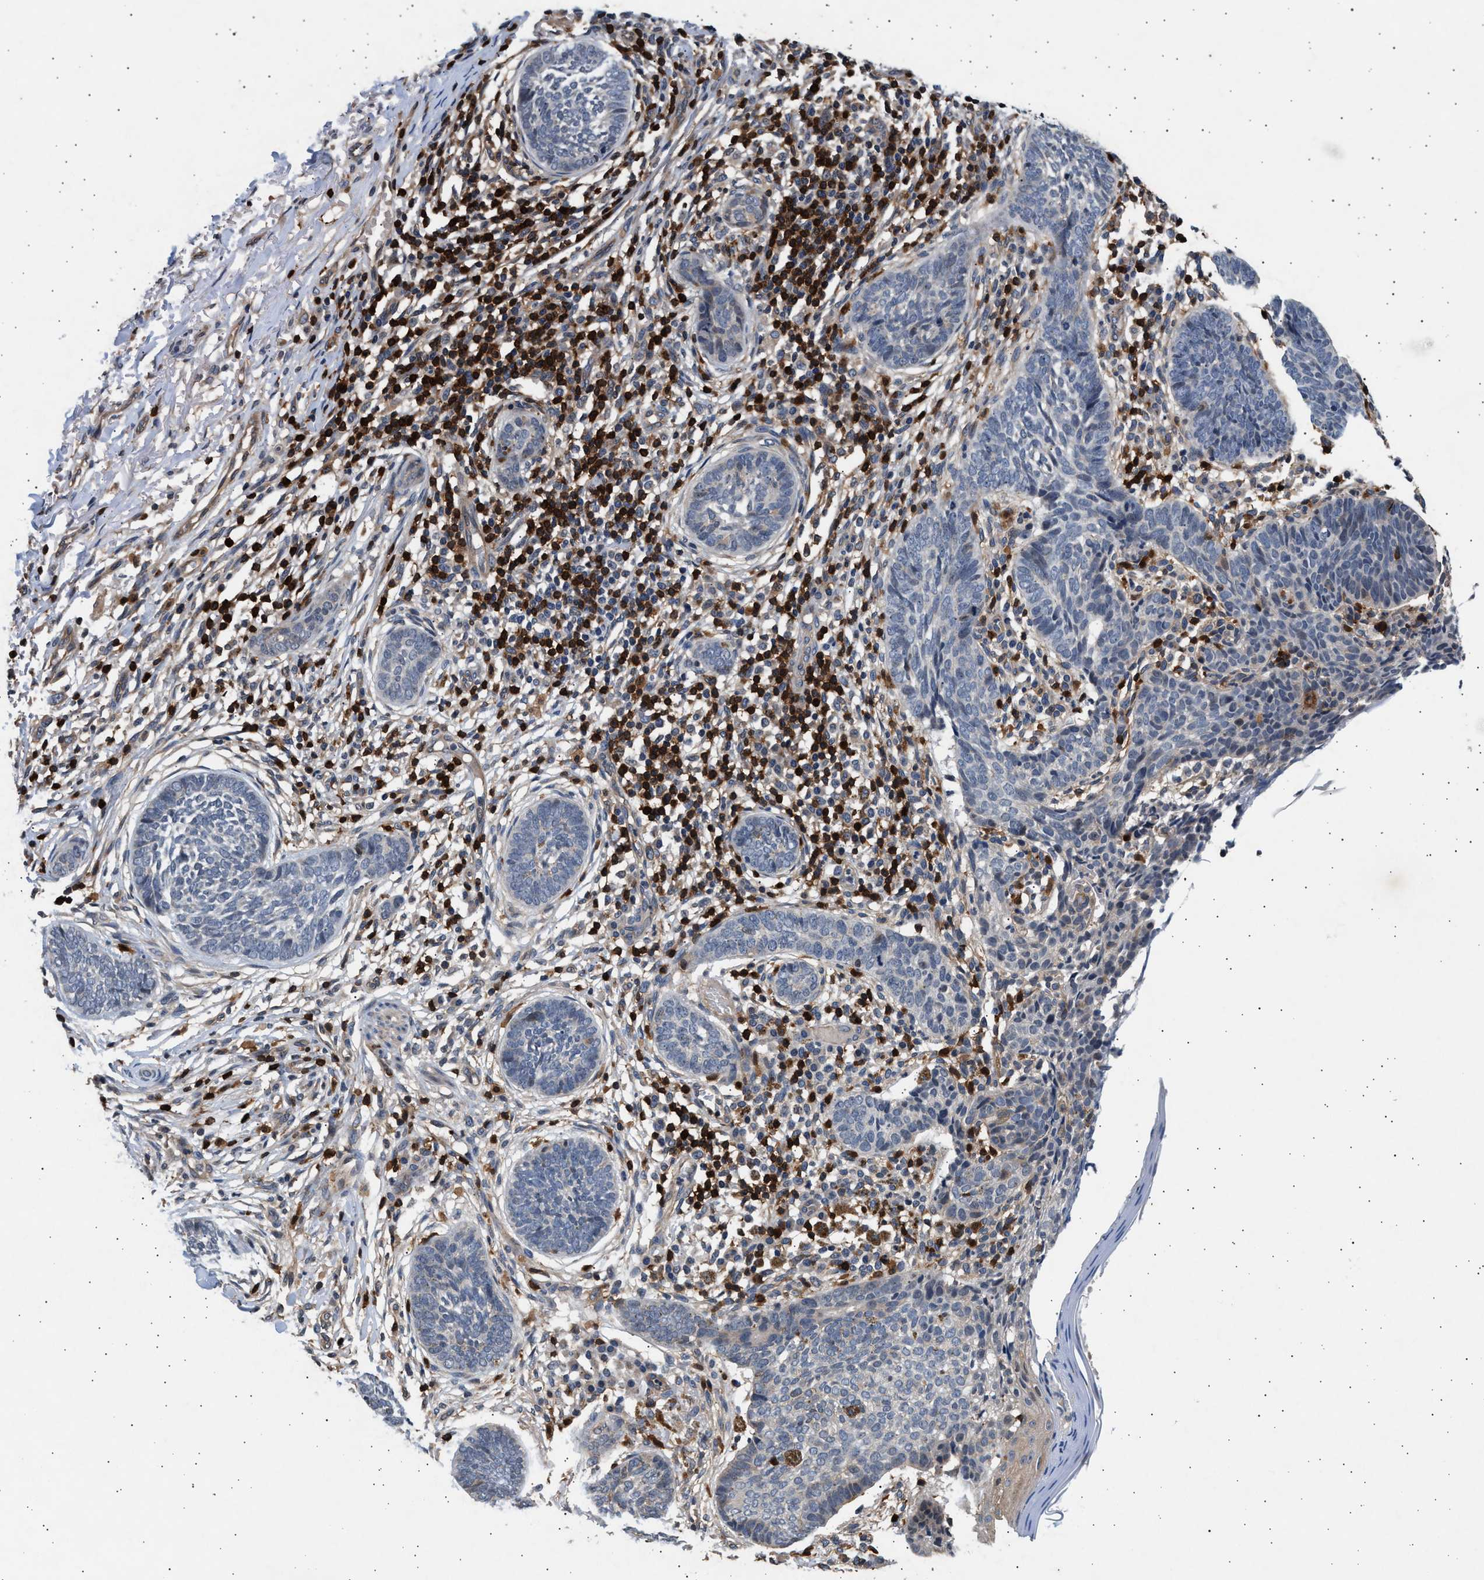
{"staining": {"intensity": "negative", "quantity": "none", "location": "none"}, "tissue": "skin cancer", "cell_type": "Tumor cells", "image_type": "cancer", "snomed": [{"axis": "morphology", "description": "Normal tissue, NOS"}, {"axis": "morphology", "description": "Basal cell carcinoma"}, {"axis": "topography", "description": "Skin"}], "caption": "Immunohistochemistry (IHC) micrograph of human skin basal cell carcinoma stained for a protein (brown), which exhibits no staining in tumor cells.", "gene": "GRAP2", "patient": {"sex": "male", "age": 87}}